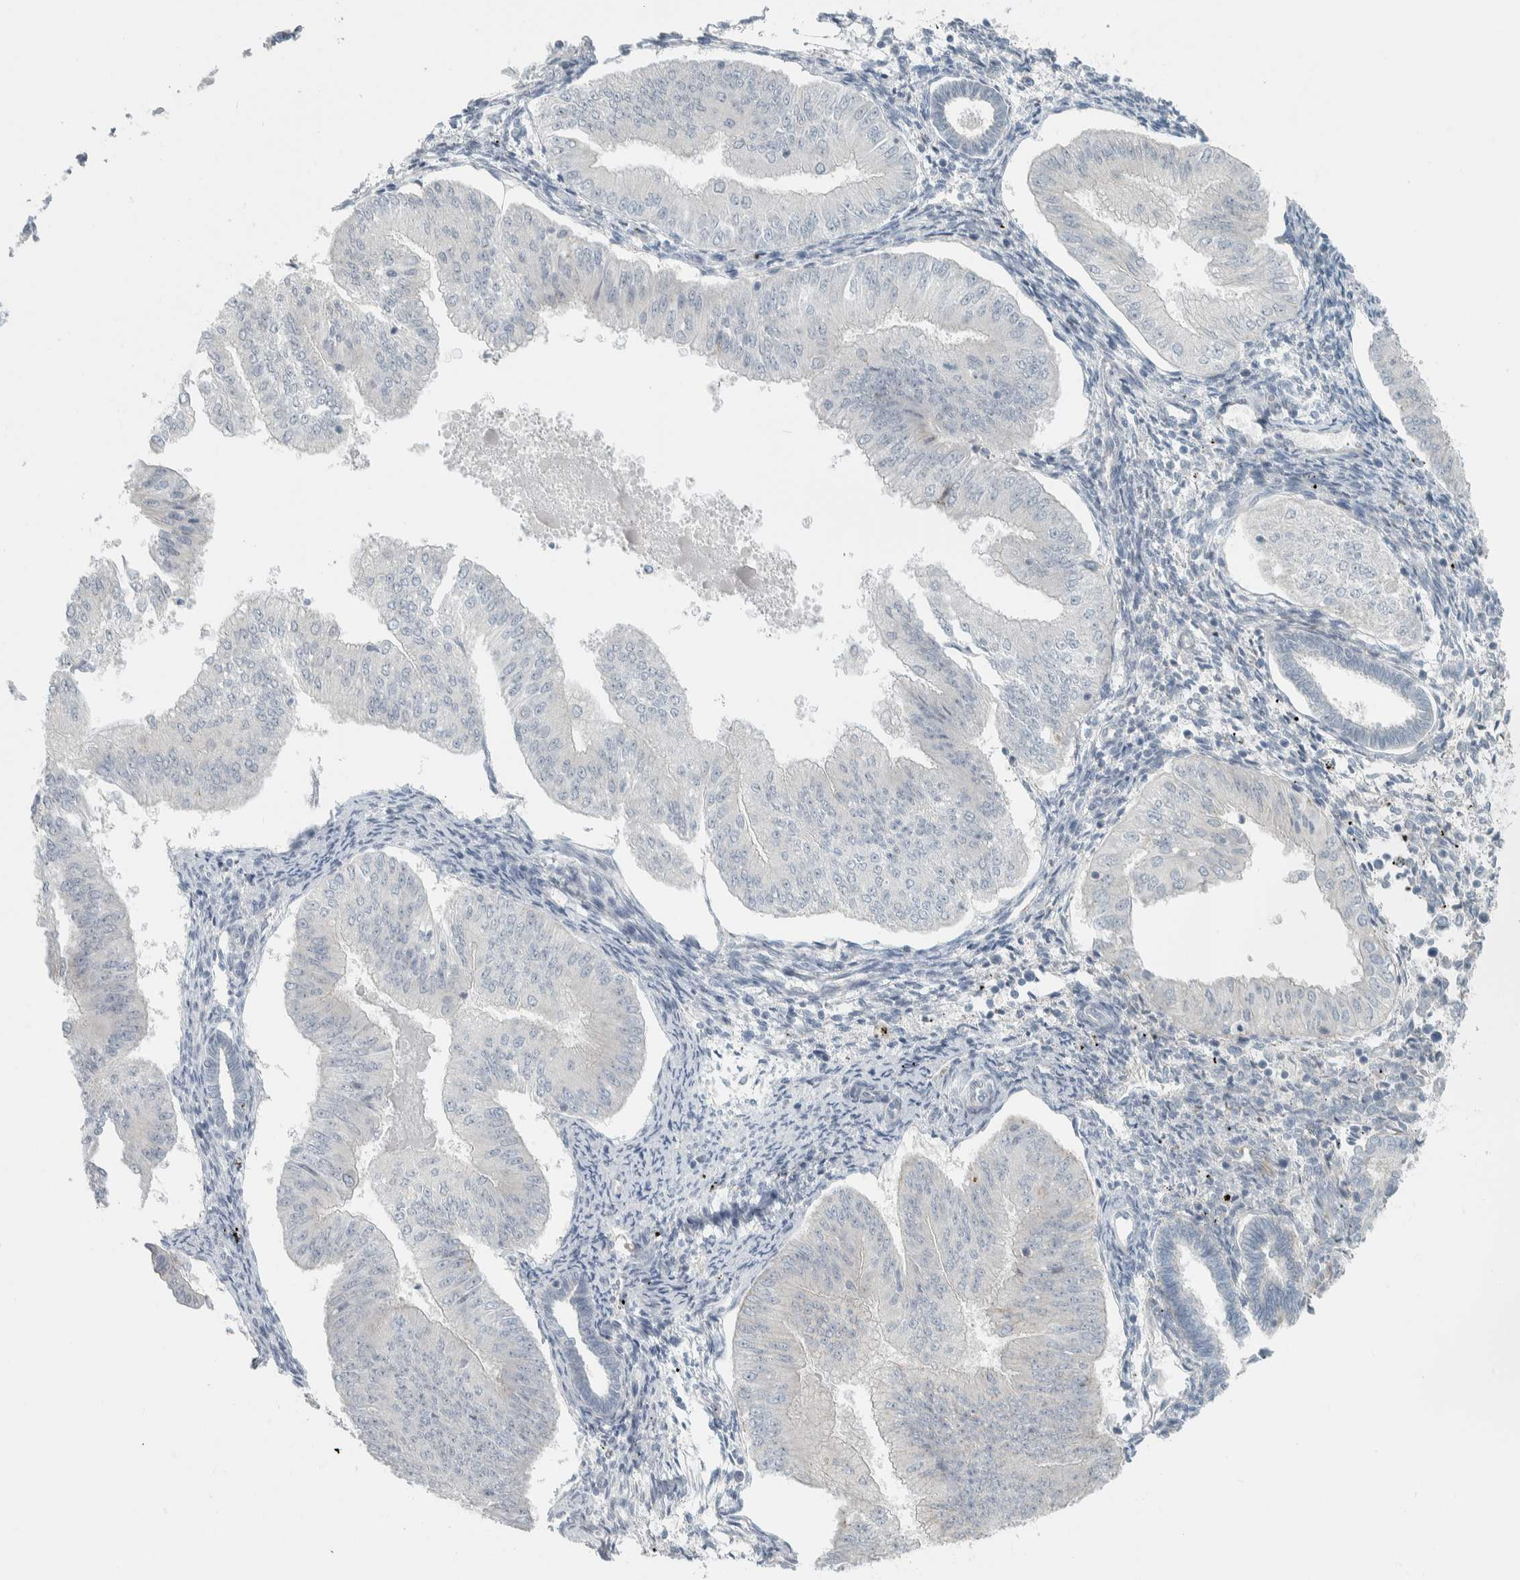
{"staining": {"intensity": "negative", "quantity": "none", "location": "none"}, "tissue": "endometrial cancer", "cell_type": "Tumor cells", "image_type": "cancer", "snomed": [{"axis": "morphology", "description": "Normal tissue, NOS"}, {"axis": "morphology", "description": "Adenocarcinoma, NOS"}, {"axis": "topography", "description": "Endometrium"}], "caption": "Tumor cells are negative for brown protein staining in endometrial cancer. (DAB (3,3'-diaminobenzidine) immunohistochemistry (IHC), high magnification).", "gene": "HGS", "patient": {"sex": "female", "age": 53}}